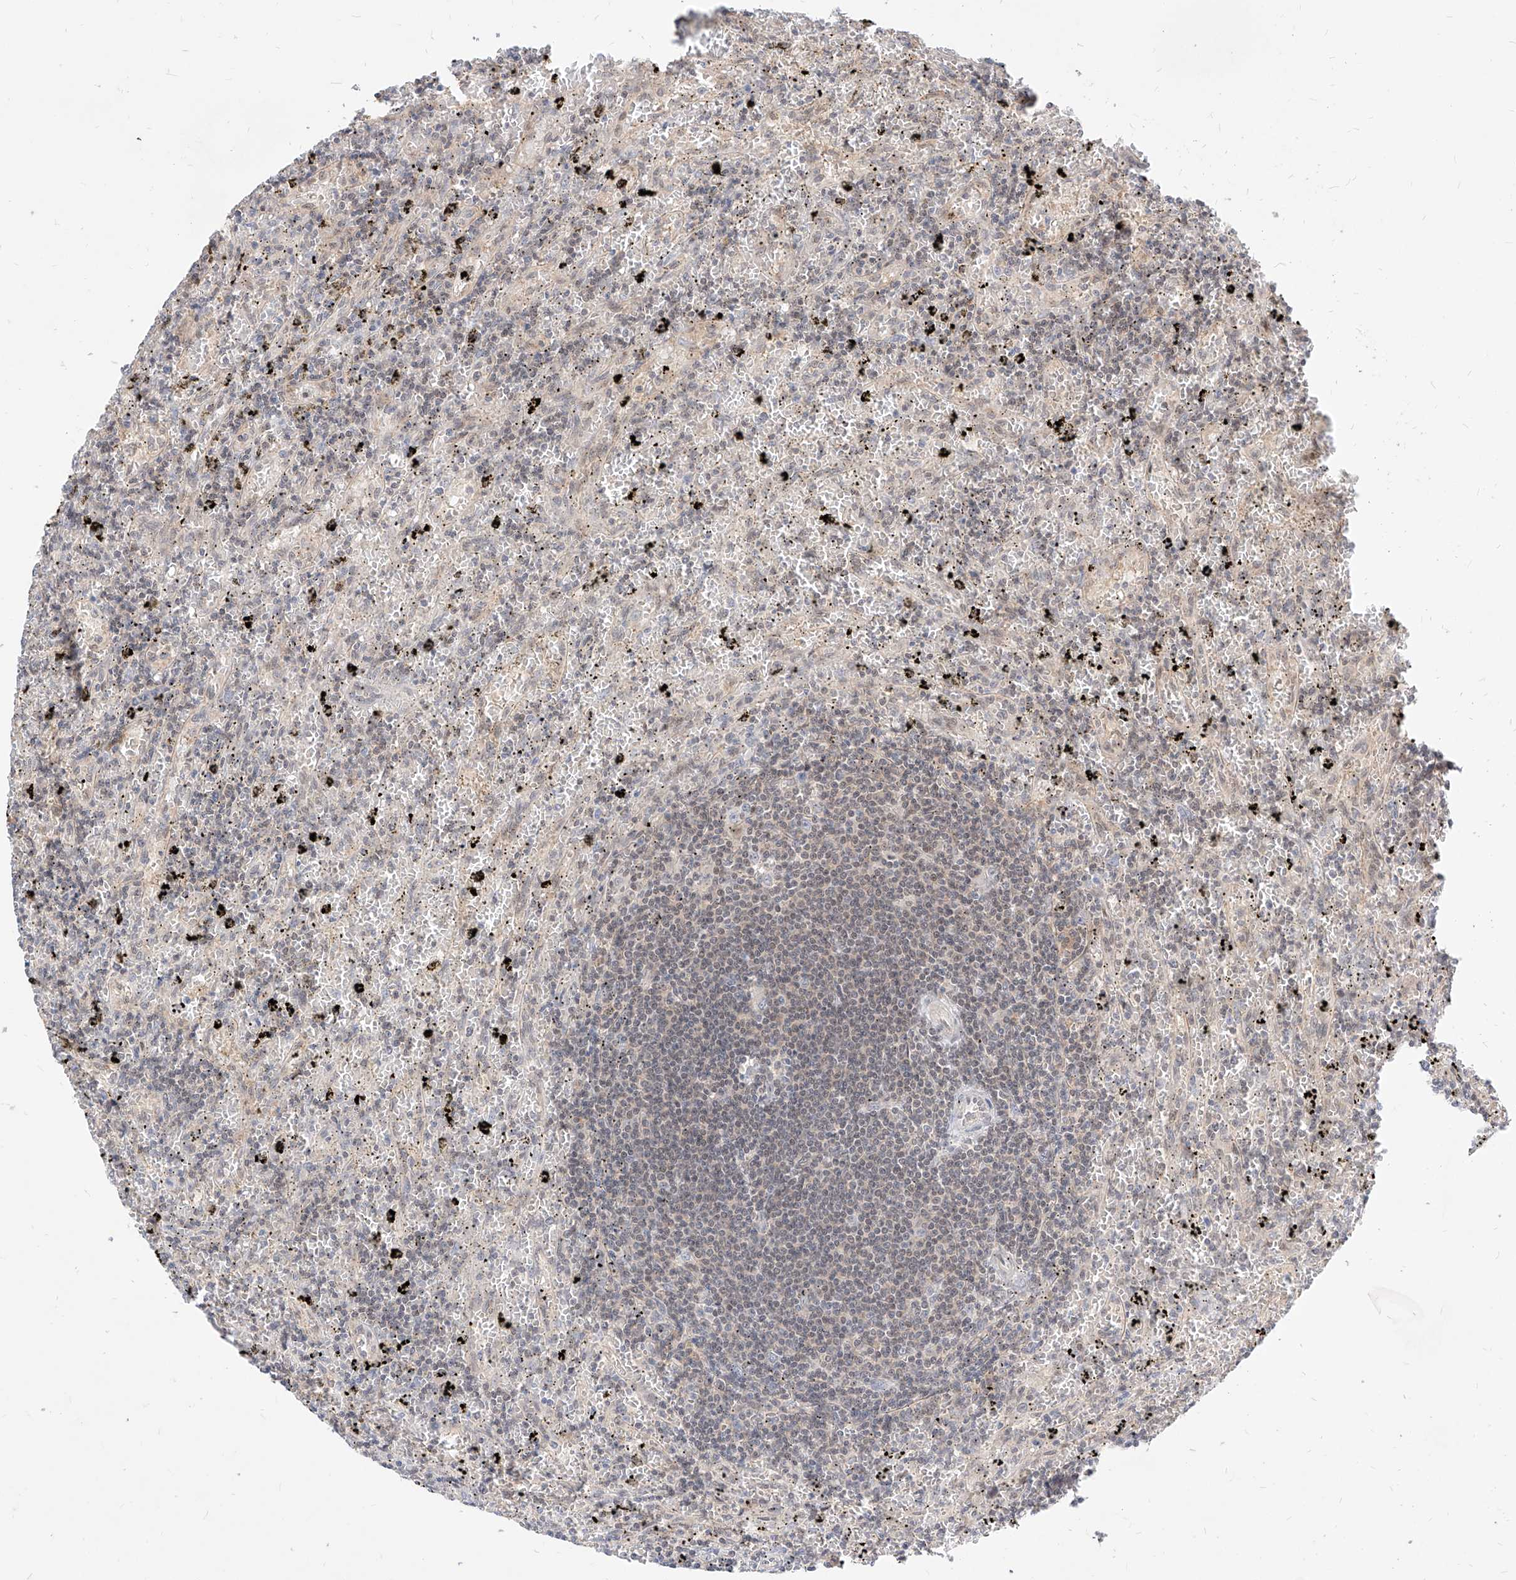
{"staining": {"intensity": "negative", "quantity": "none", "location": "none"}, "tissue": "lymphoma", "cell_type": "Tumor cells", "image_type": "cancer", "snomed": [{"axis": "morphology", "description": "Malignant lymphoma, non-Hodgkin's type, Low grade"}, {"axis": "topography", "description": "Spleen"}], "caption": "High power microscopy micrograph of an IHC histopathology image of low-grade malignant lymphoma, non-Hodgkin's type, revealing no significant expression in tumor cells. Nuclei are stained in blue.", "gene": "TSNAX", "patient": {"sex": "male", "age": 76}}